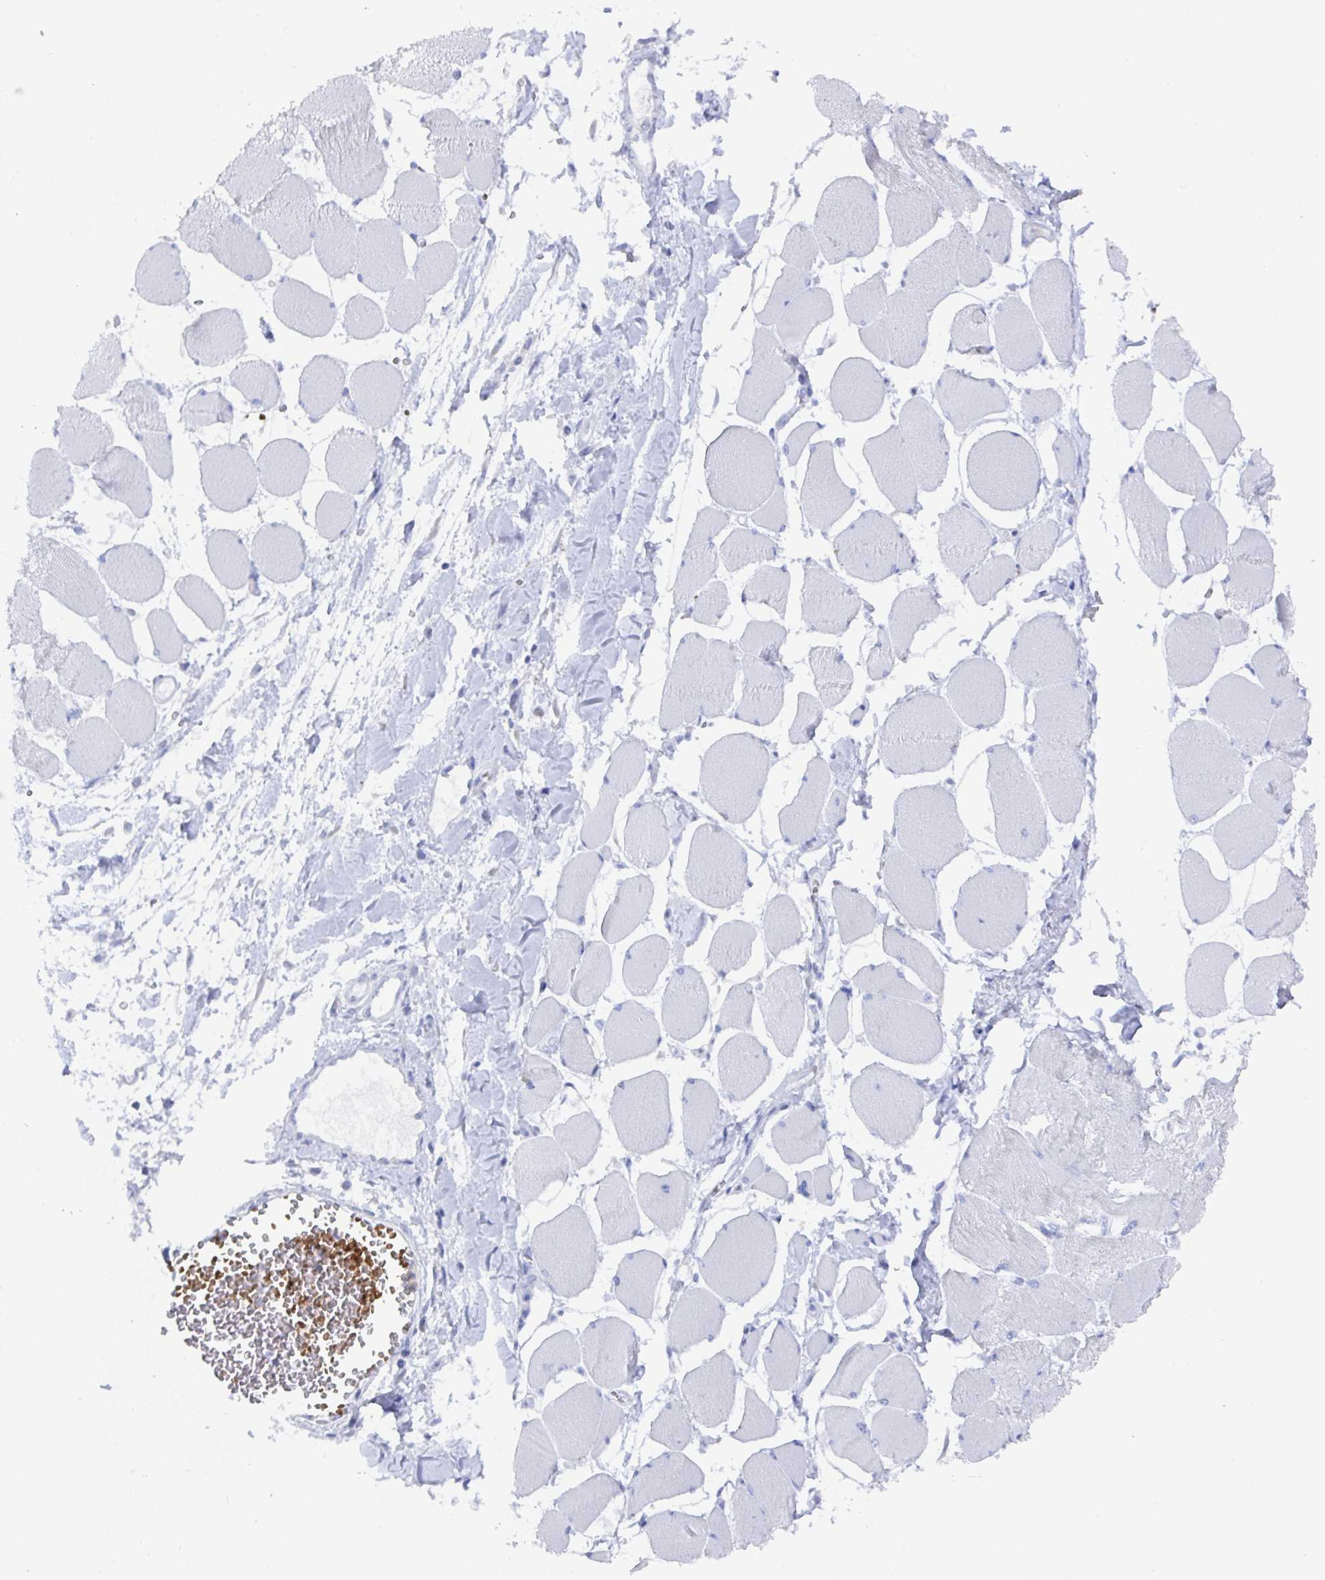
{"staining": {"intensity": "negative", "quantity": "none", "location": "none"}, "tissue": "skeletal muscle", "cell_type": "Myocytes", "image_type": "normal", "snomed": [{"axis": "morphology", "description": "Normal tissue, NOS"}, {"axis": "topography", "description": "Skeletal muscle"}], "caption": "Myocytes show no significant positivity in unremarkable skeletal muscle. Brightfield microscopy of immunohistochemistry (IHC) stained with DAB (3,3'-diaminobenzidine) (brown) and hematoxylin (blue), captured at high magnification.", "gene": "CLDN8", "patient": {"sex": "female", "age": 75}}